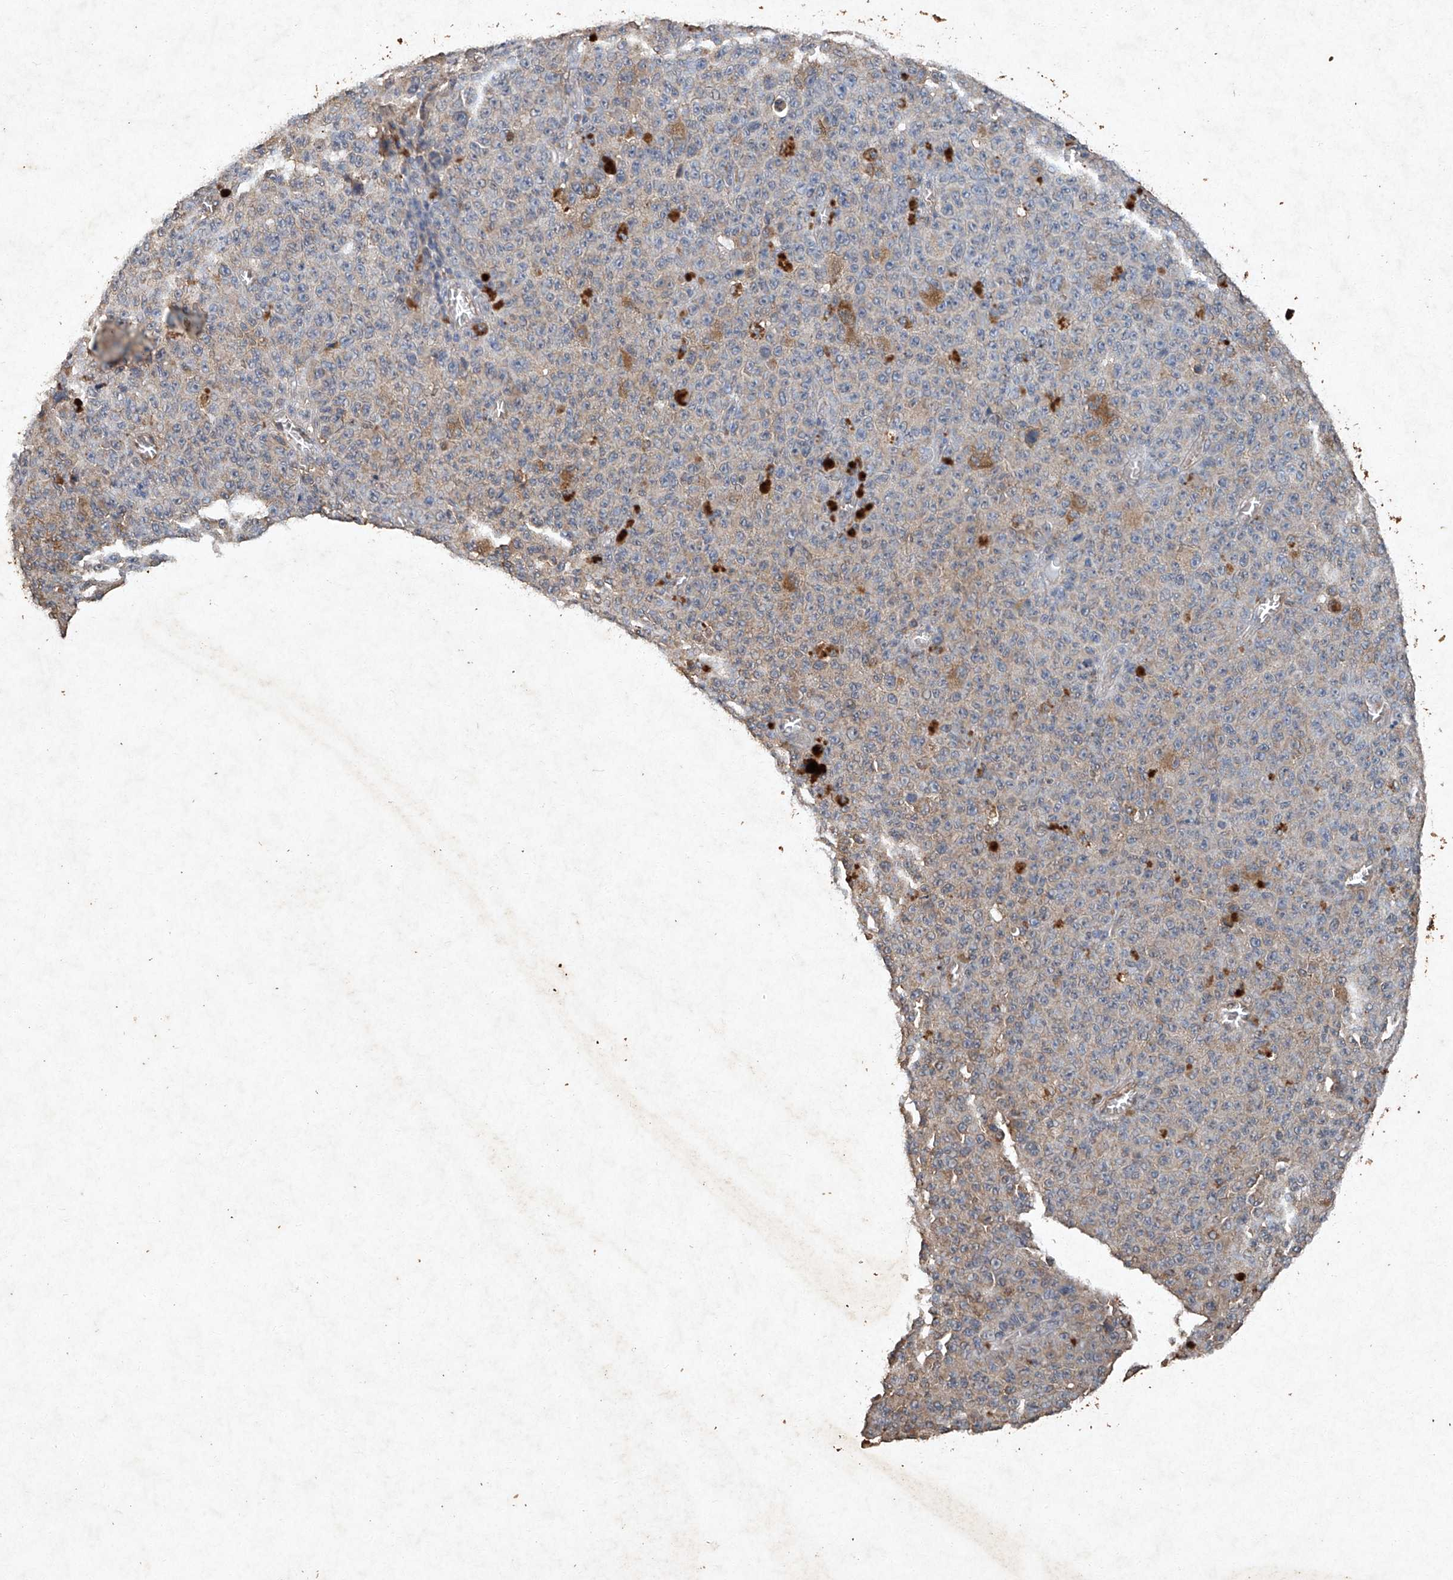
{"staining": {"intensity": "negative", "quantity": "none", "location": "none"}, "tissue": "melanoma", "cell_type": "Tumor cells", "image_type": "cancer", "snomed": [{"axis": "morphology", "description": "Malignant melanoma, NOS"}, {"axis": "topography", "description": "Skin"}], "caption": "A high-resolution image shows IHC staining of melanoma, which reveals no significant positivity in tumor cells.", "gene": "STK3", "patient": {"sex": "female", "age": 82}}